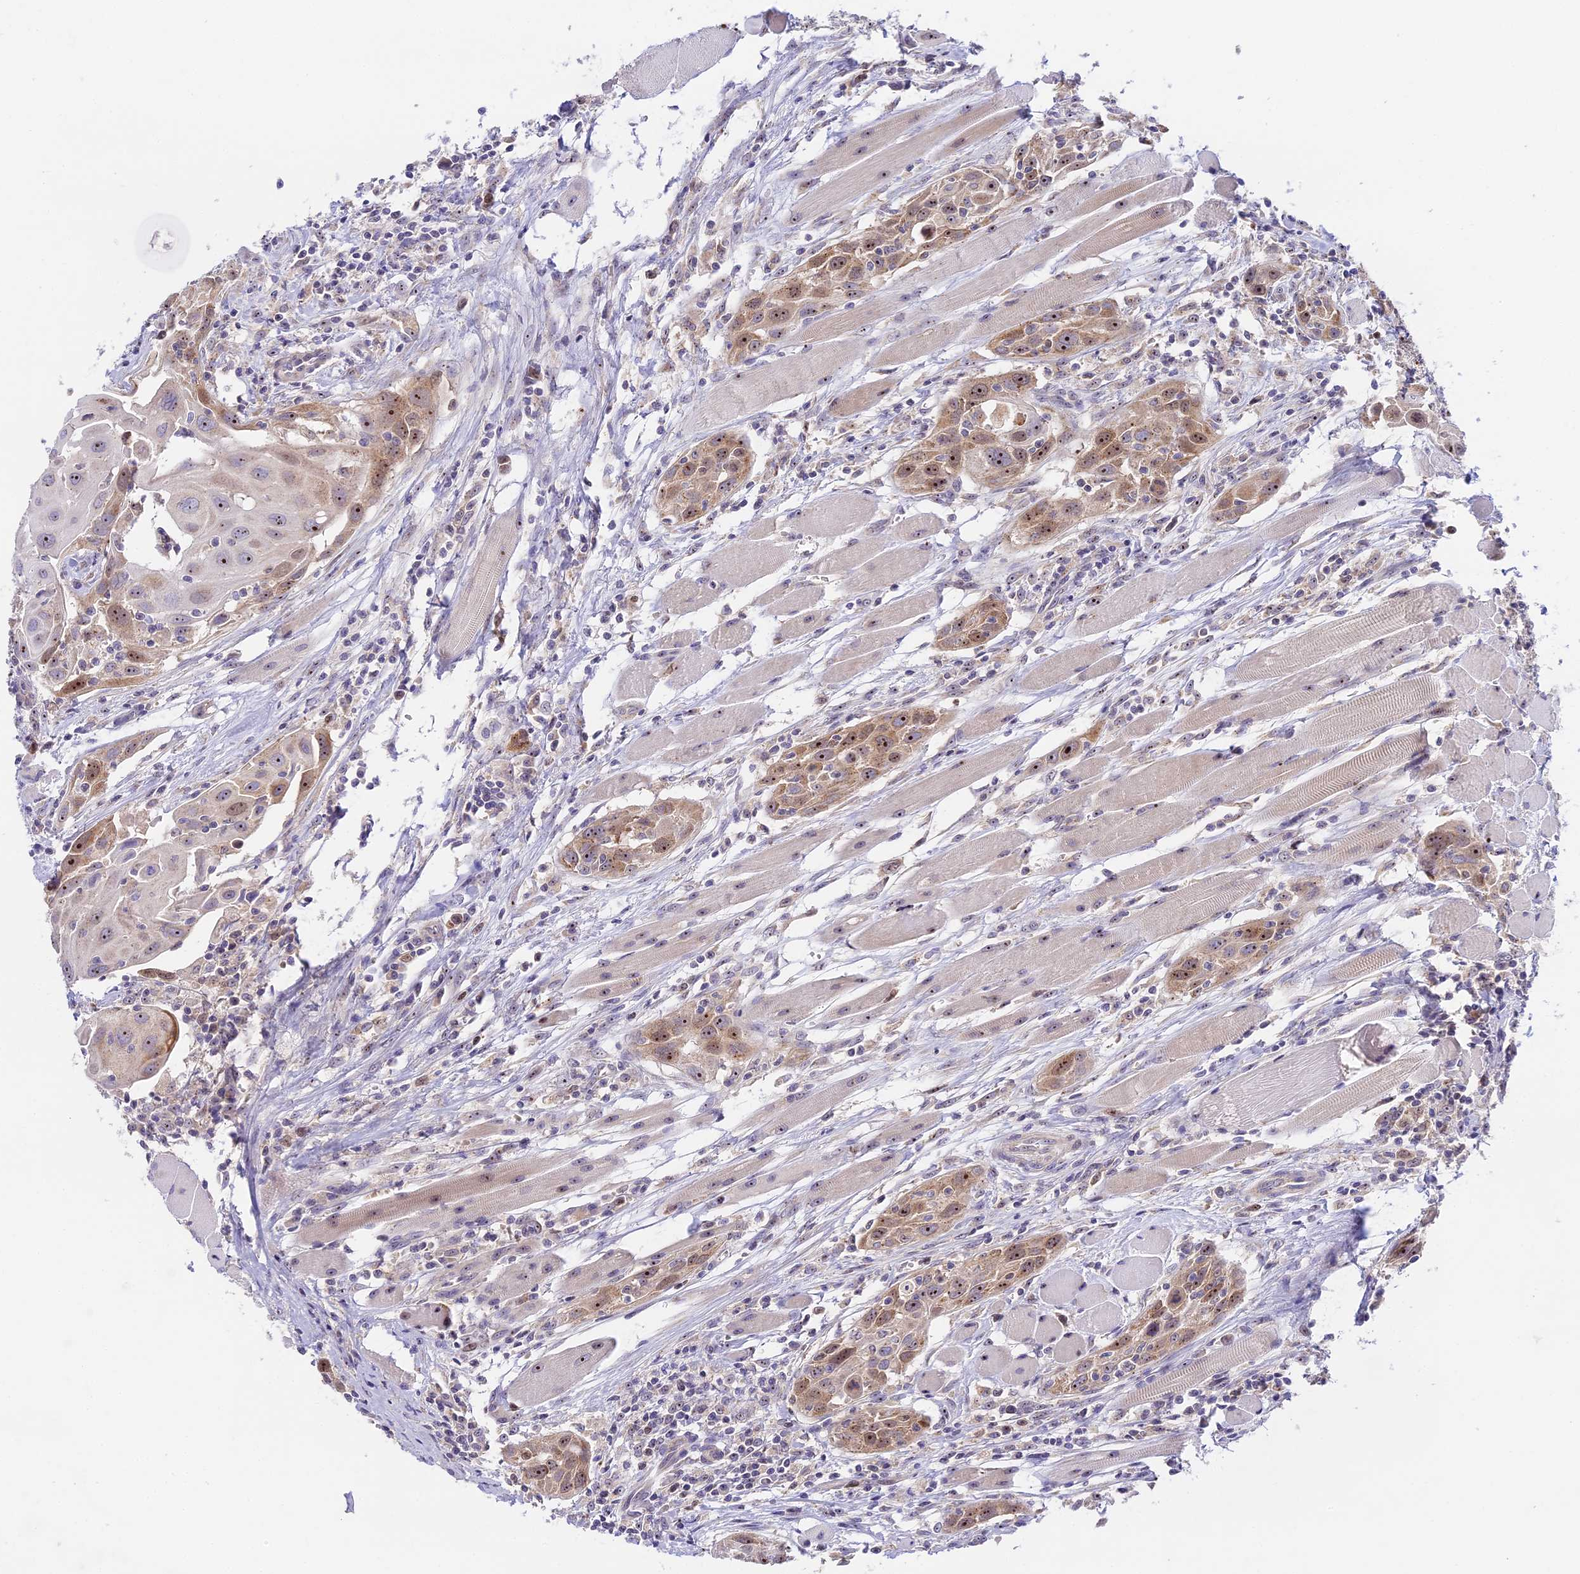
{"staining": {"intensity": "moderate", "quantity": ">75%", "location": "cytoplasmic/membranous,nuclear"}, "tissue": "head and neck cancer", "cell_type": "Tumor cells", "image_type": "cancer", "snomed": [{"axis": "morphology", "description": "Squamous cell carcinoma, NOS"}, {"axis": "topography", "description": "Oral tissue"}, {"axis": "topography", "description": "Head-Neck"}], "caption": "Head and neck cancer stained for a protein (brown) shows moderate cytoplasmic/membranous and nuclear positive staining in about >75% of tumor cells.", "gene": "RAD51", "patient": {"sex": "female", "age": 50}}